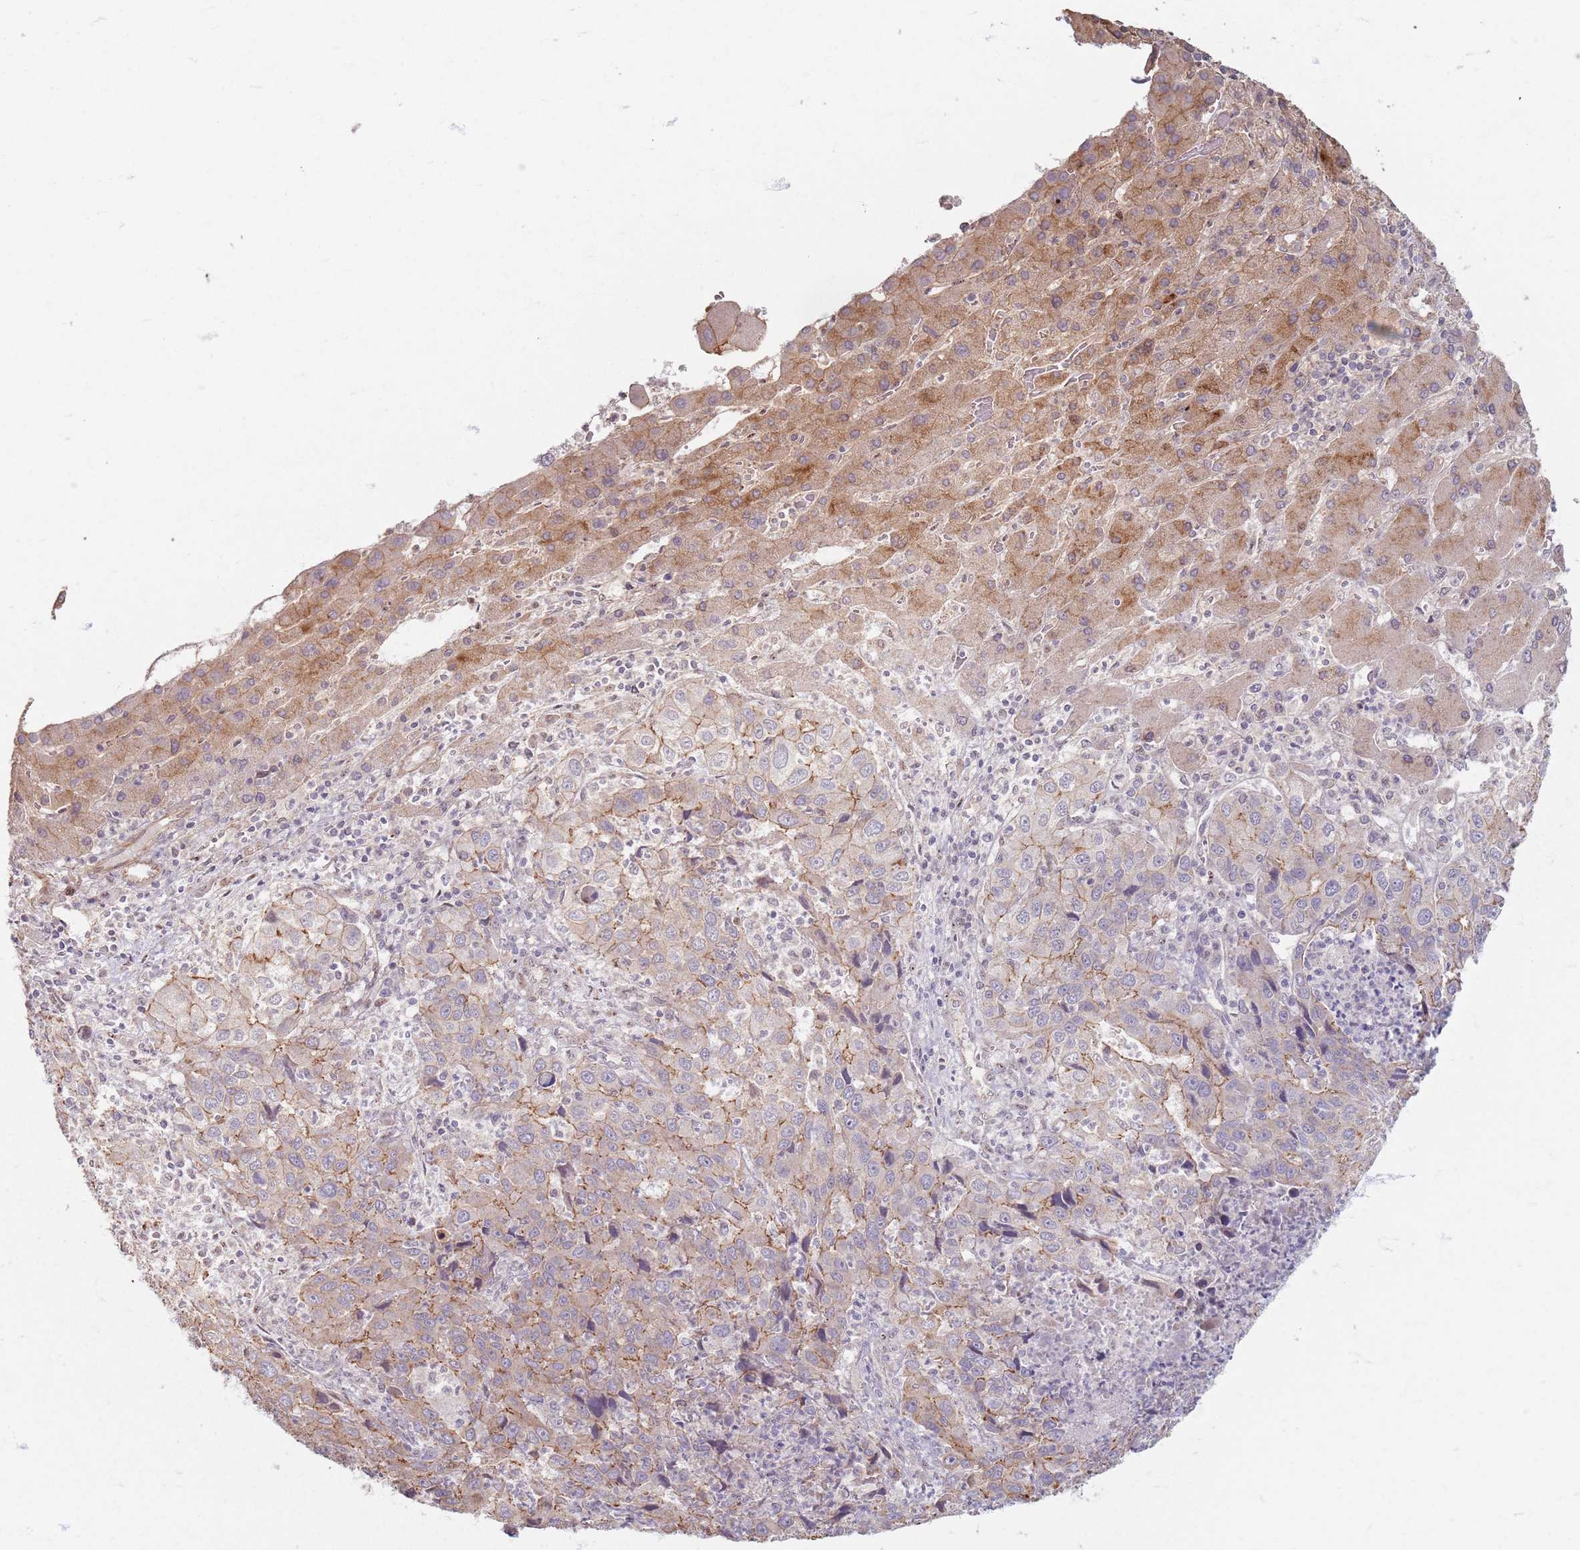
{"staining": {"intensity": "moderate", "quantity": "25%-75%", "location": "cytoplasmic/membranous"}, "tissue": "liver cancer", "cell_type": "Tumor cells", "image_type": "cancer", "snomed": [{"axis": "morphology", "description": "Carcinoma, Hepatocellular, NOS"}, {"axis": "topography", "description": "Liver"}], "caption": "IHC image of liver cancer stained for a protein (brown), which demonstrates medium levels of moderate cytoplasmic/membranous staining in approximately 25%-75% of tumor cells.", "gene": "KCNA5", "patient": {"sex": "male", "age": 63}}